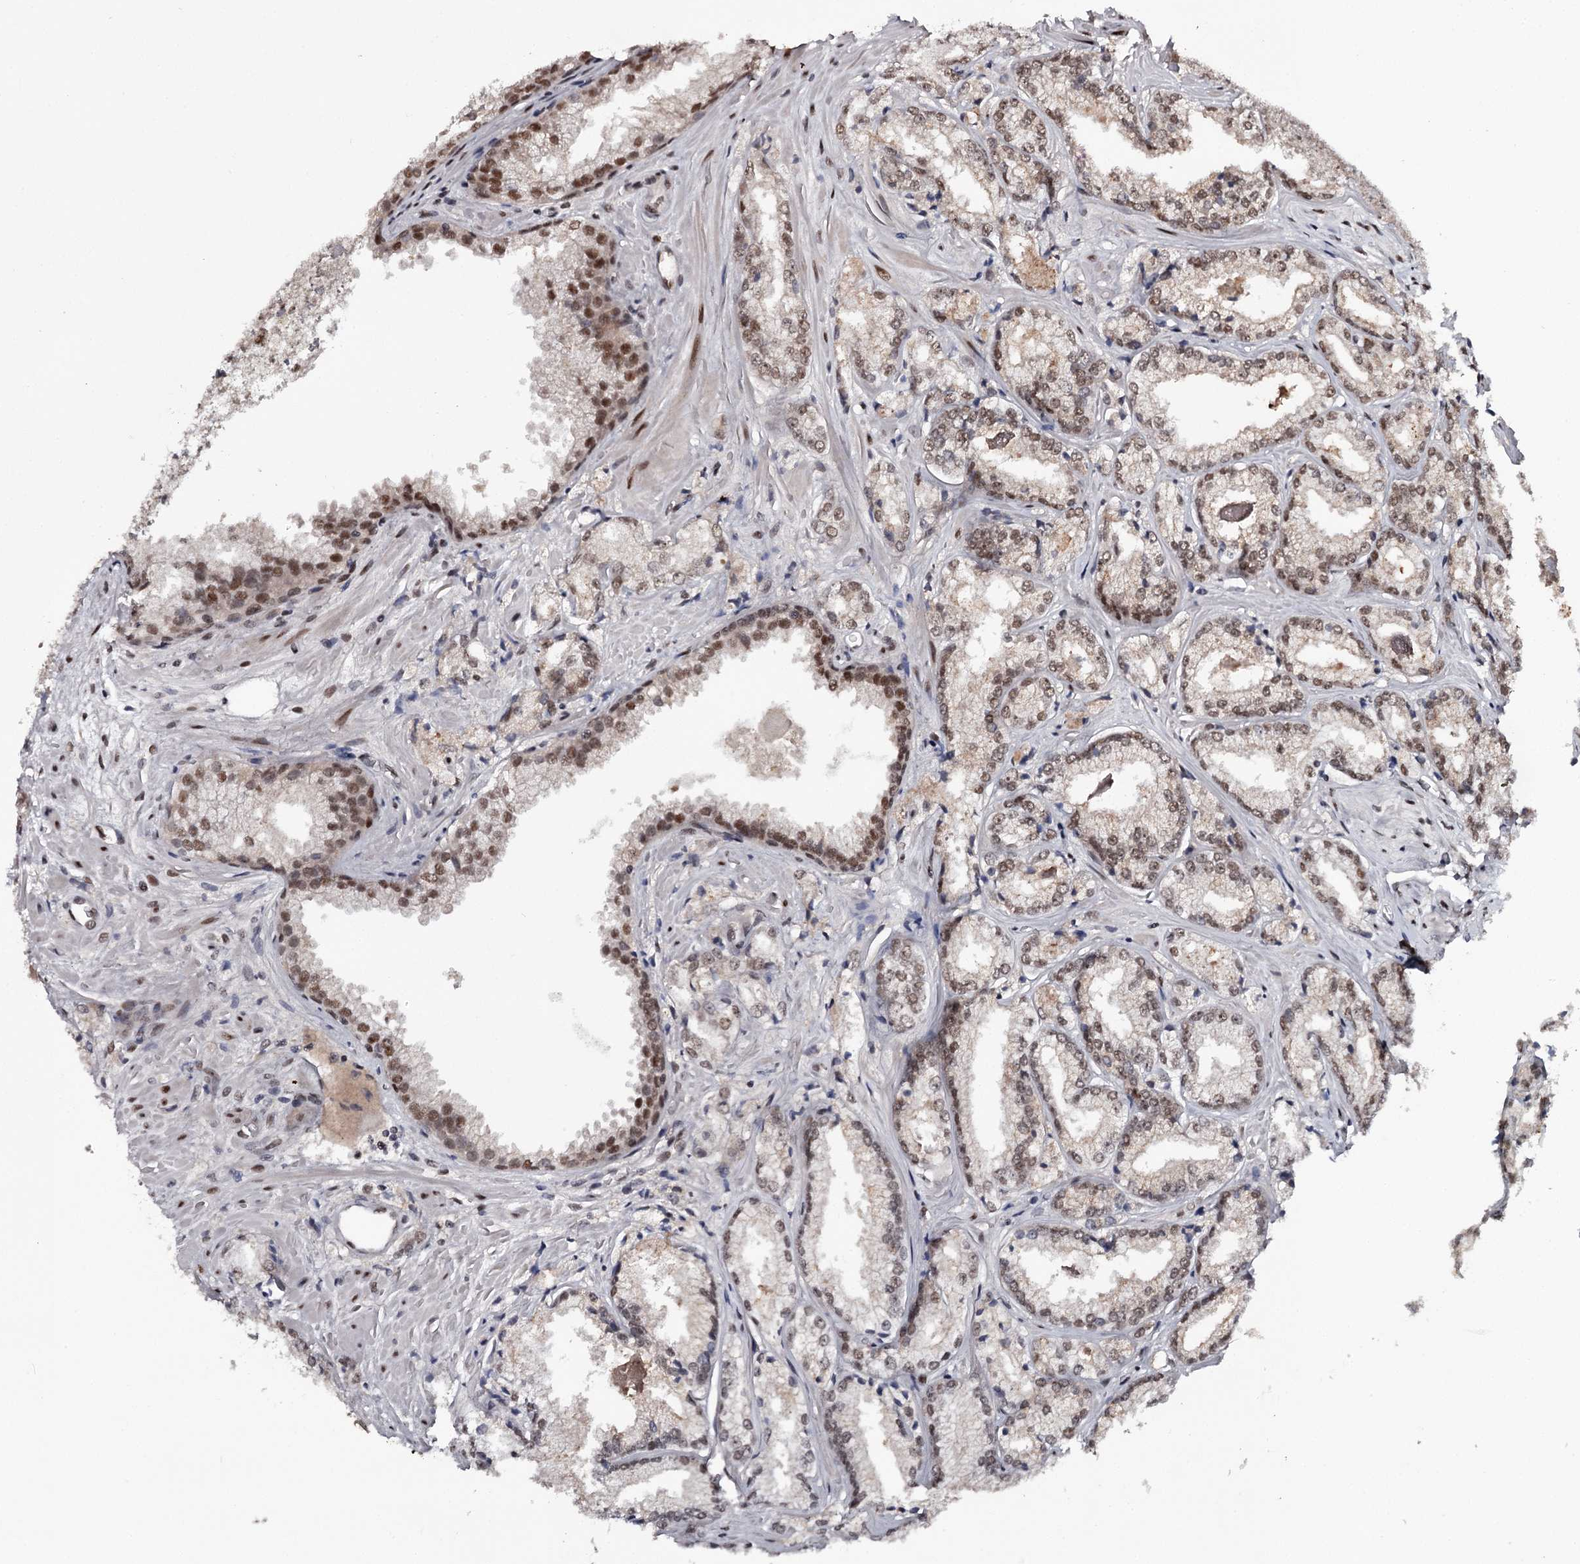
{"staining": {"intensity": "weak", "quantity": ">75%", "location": "nuclear"}, "tissue": "prostate cancer", "cell_type": "Tumor cells", "image_type": "cancer", "snomed": [{"axis": "morphology", "description": "Adenocarcinoma, Low grade"}, {"axis": "topography", "description": "Prostate"}], "caption": "A micrograph of prostate adenocarcinoma (low-grade) stained for a protein demonstrates weak nuclear brown staining in tumor cells.", "gene": "TTC33", "patient": {"sex": "male", "age": 47}}